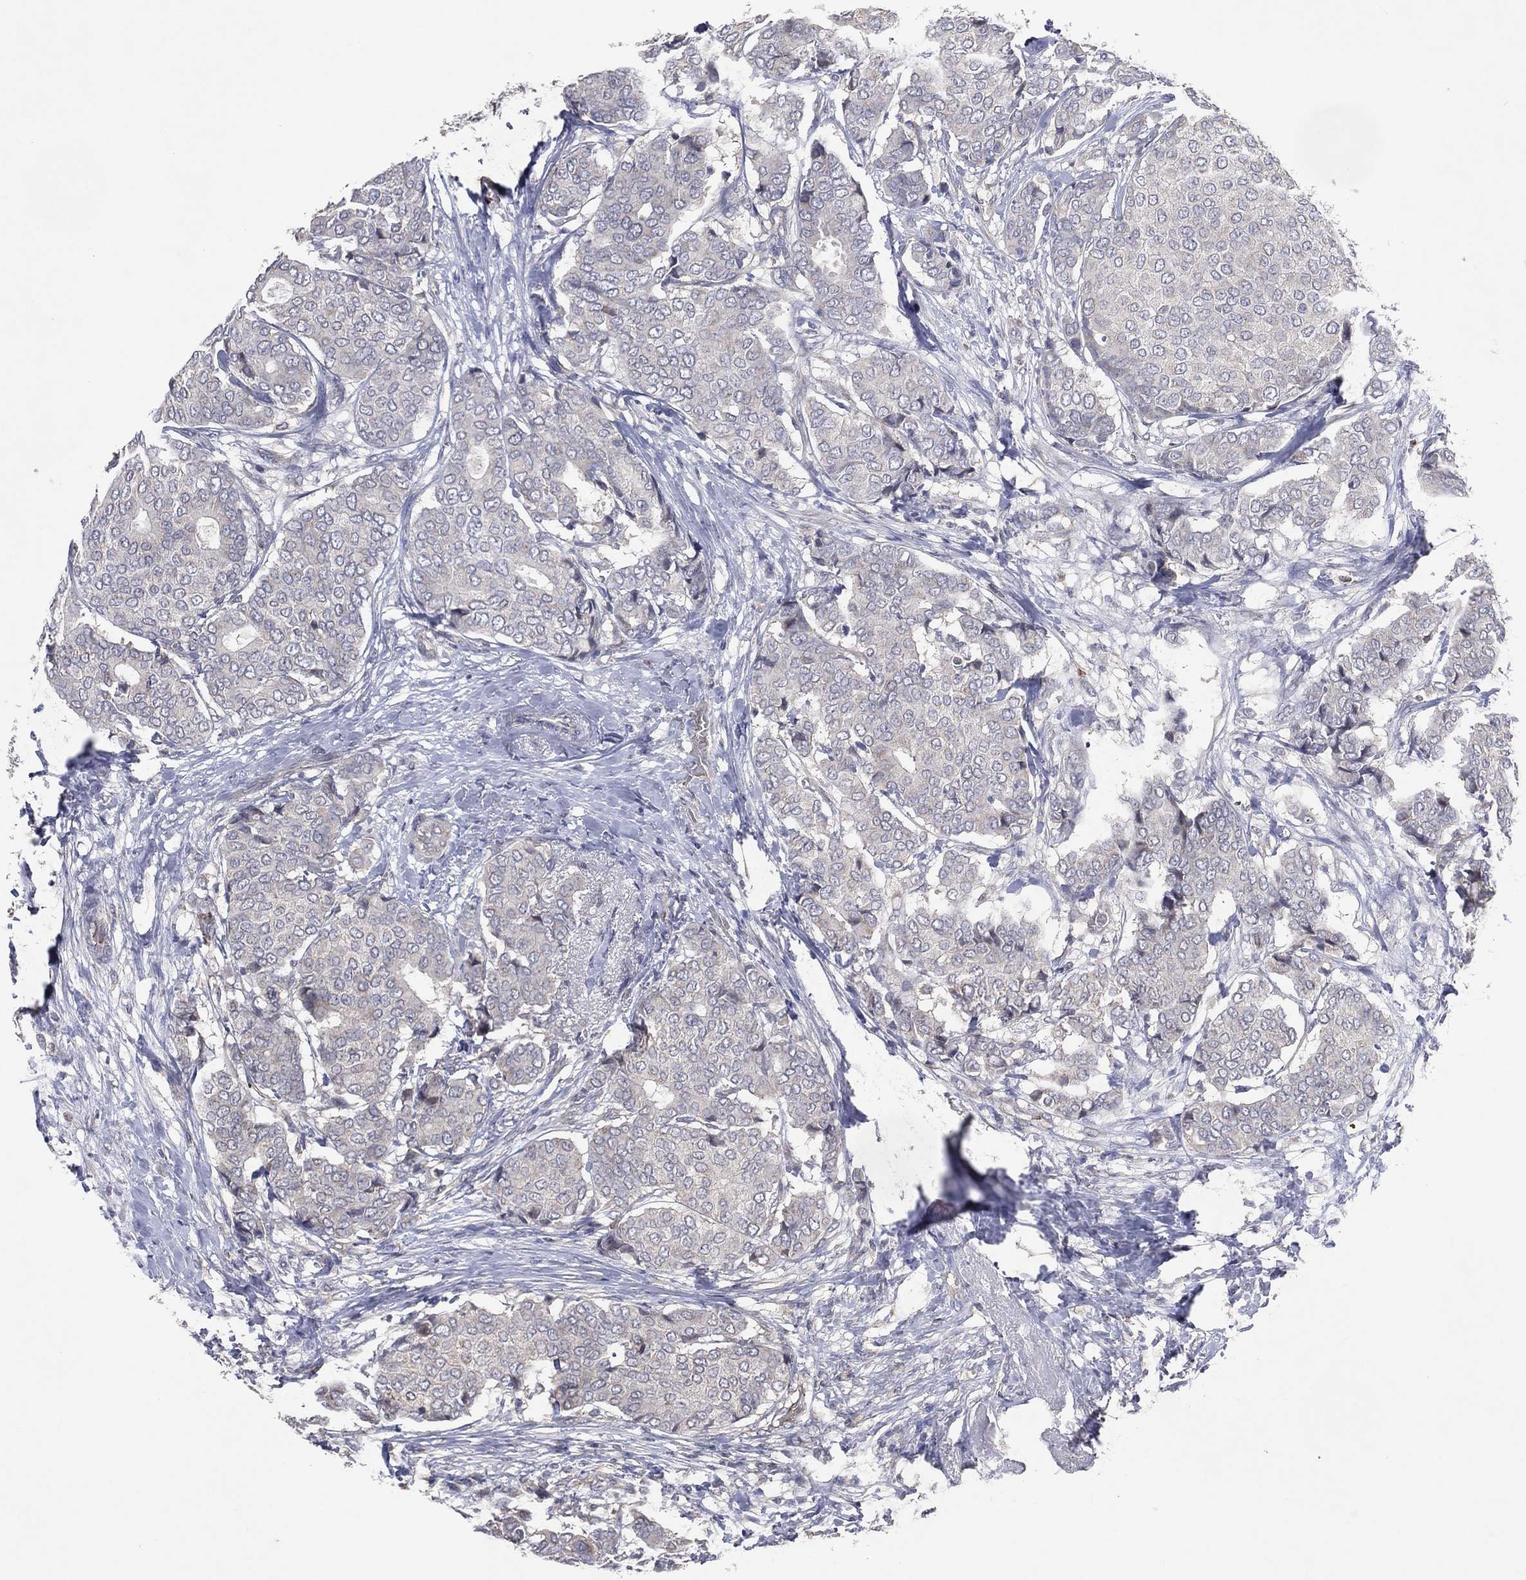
{"staining": {"intensity": "negative", "quantity": "none", "location": "none"}, "tissue": "breast cancer", "cell_type": "Tumor cells", "image_type": "cancer", "snomed": [{"axis": "morphology", "description": "Duct carcinoma"}, {"axis": "topography", "description": "Breast"}], "caption": "The IHC image has no significant positivity in tumor cells of invasive ductal carcinoma (breast) tissue.", "gene": "DNAH7", "patient": {"sex": "female", "age": 75}}